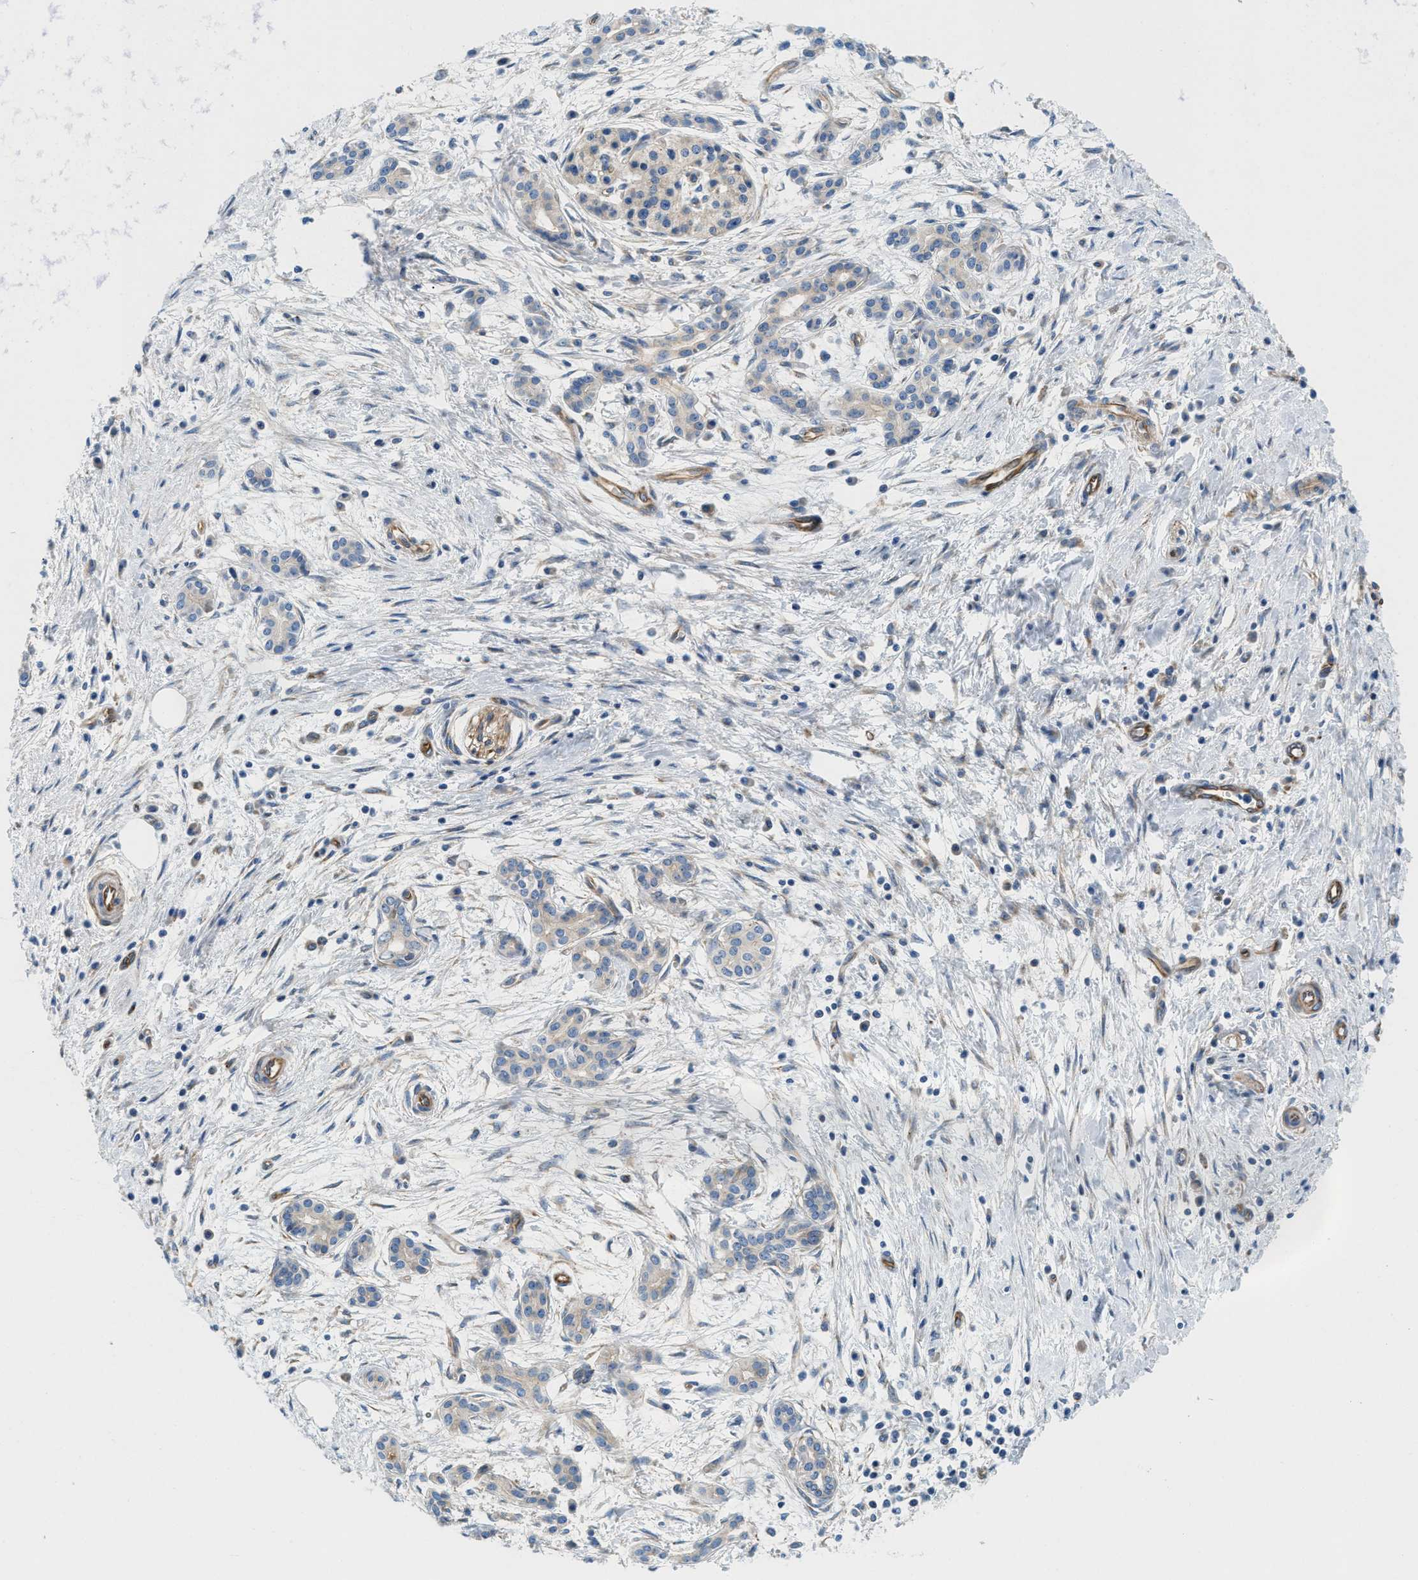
{"staining": {"intensity": "weak", "quantity": "25%-75%", "location": "cytoplasmic/membranous"}, "tissue": "pancreatic cancer", "cell_type": "Tumor cells", "image_type": "cancer", "snomed": [{"axis": "morphology", "description": "Adenocarcinoma, NOS"}, {"axis": "topography", "description": "Pancreas"}], "caption": "About 25%-75% of tumor cells in human adenocarcinoma (pancreatic) show weak cytoplasmic/membranous protein expression as visualized by brown immunohistochemical staining.", "gene": "HSD17B12", "patient": {"sex": "female", "age": 70}}